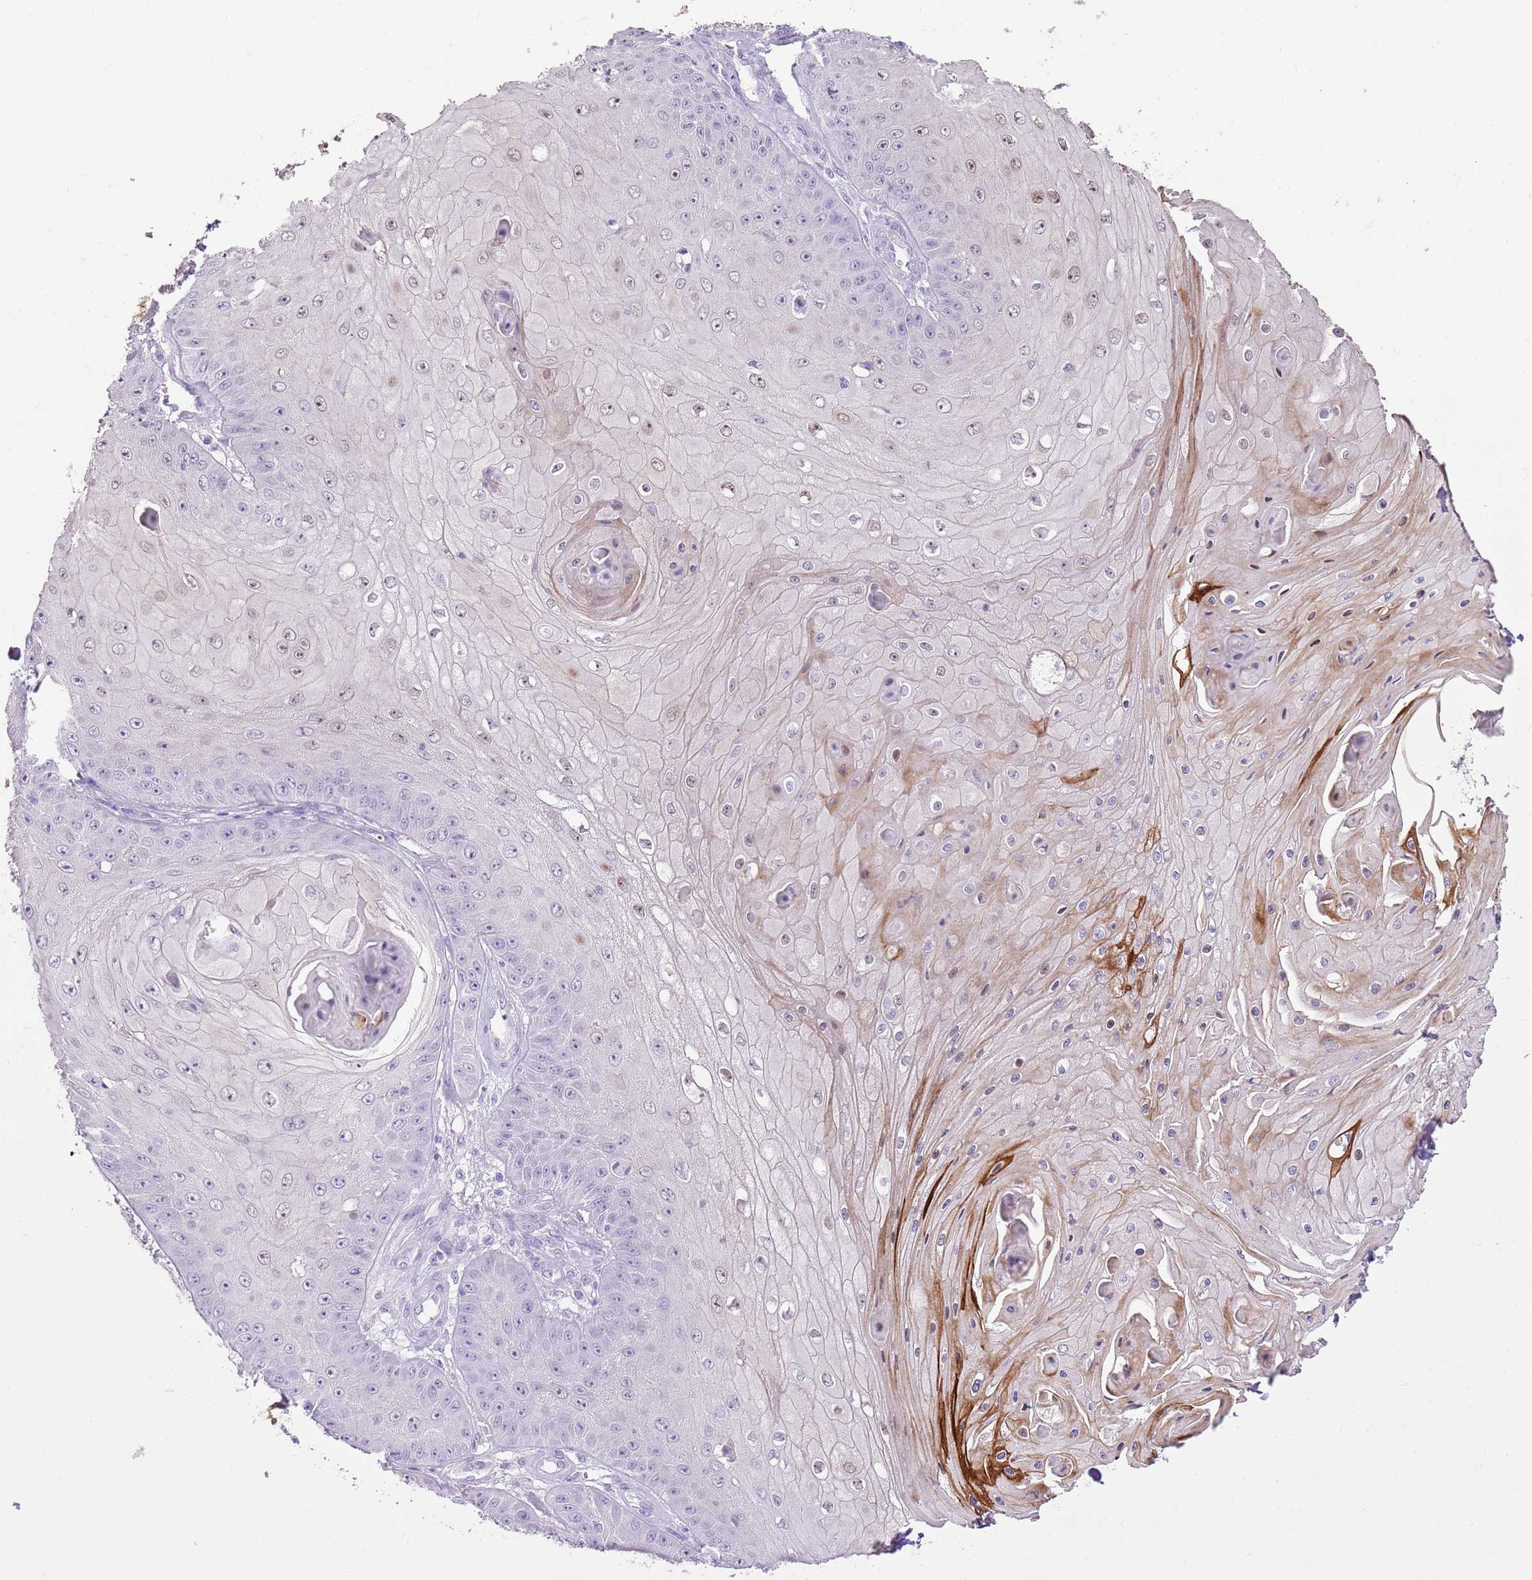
{"staining": {"intensity": "negative", "quantity": "none", "location": "none"}, "tissue": "skin cancer", "cell_type": "Tumor cells", "image_type": "cancer", "snomed": [{"axis": "morphology", "description": "Squamous cell carcinoma, NOS"}, {"axis": "topography", "description": "Skin"}], "caption": "Tumor cells show no significant protein positivity in skin squamous cell carcinoma. (IHC, brightfield microscopy, high magnification).", "gene": "XPO7", "patient": {"sex": "male", "age": 70}}